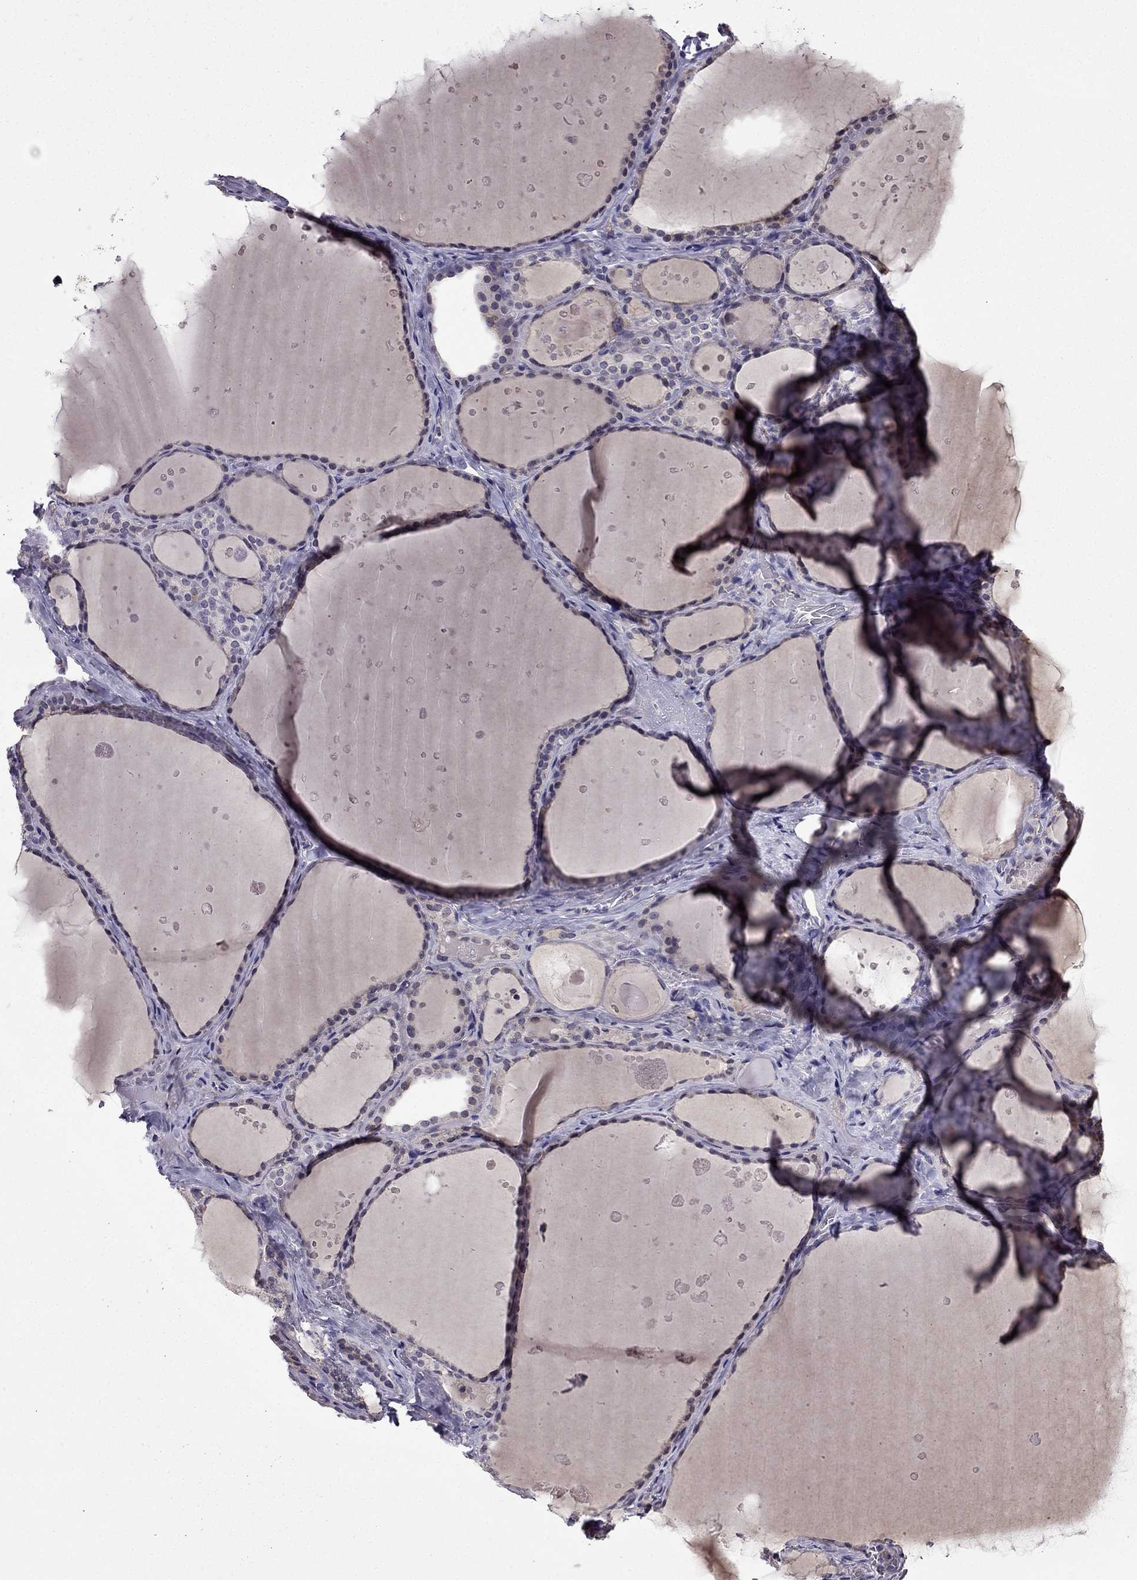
{"staining": {"intensity": "negative", "quantity": "none", "location": "none"}, "tissue": "thyroid gland", "cell_type": "Glandular cells", "image_type": "normal", "snomed": [{"axis": "morphology", "description": "Normal tissue, NOS"}, {"axis": "topography", "description": "Thyroid gland"}], "caption": "Human thyroid gland stained for a protein using immunohistochemistry (IHC) demonstrates no positivity in glandular cells.", "gene": "SLC6A2", "patient": {"sex": "male", "age": 63}}